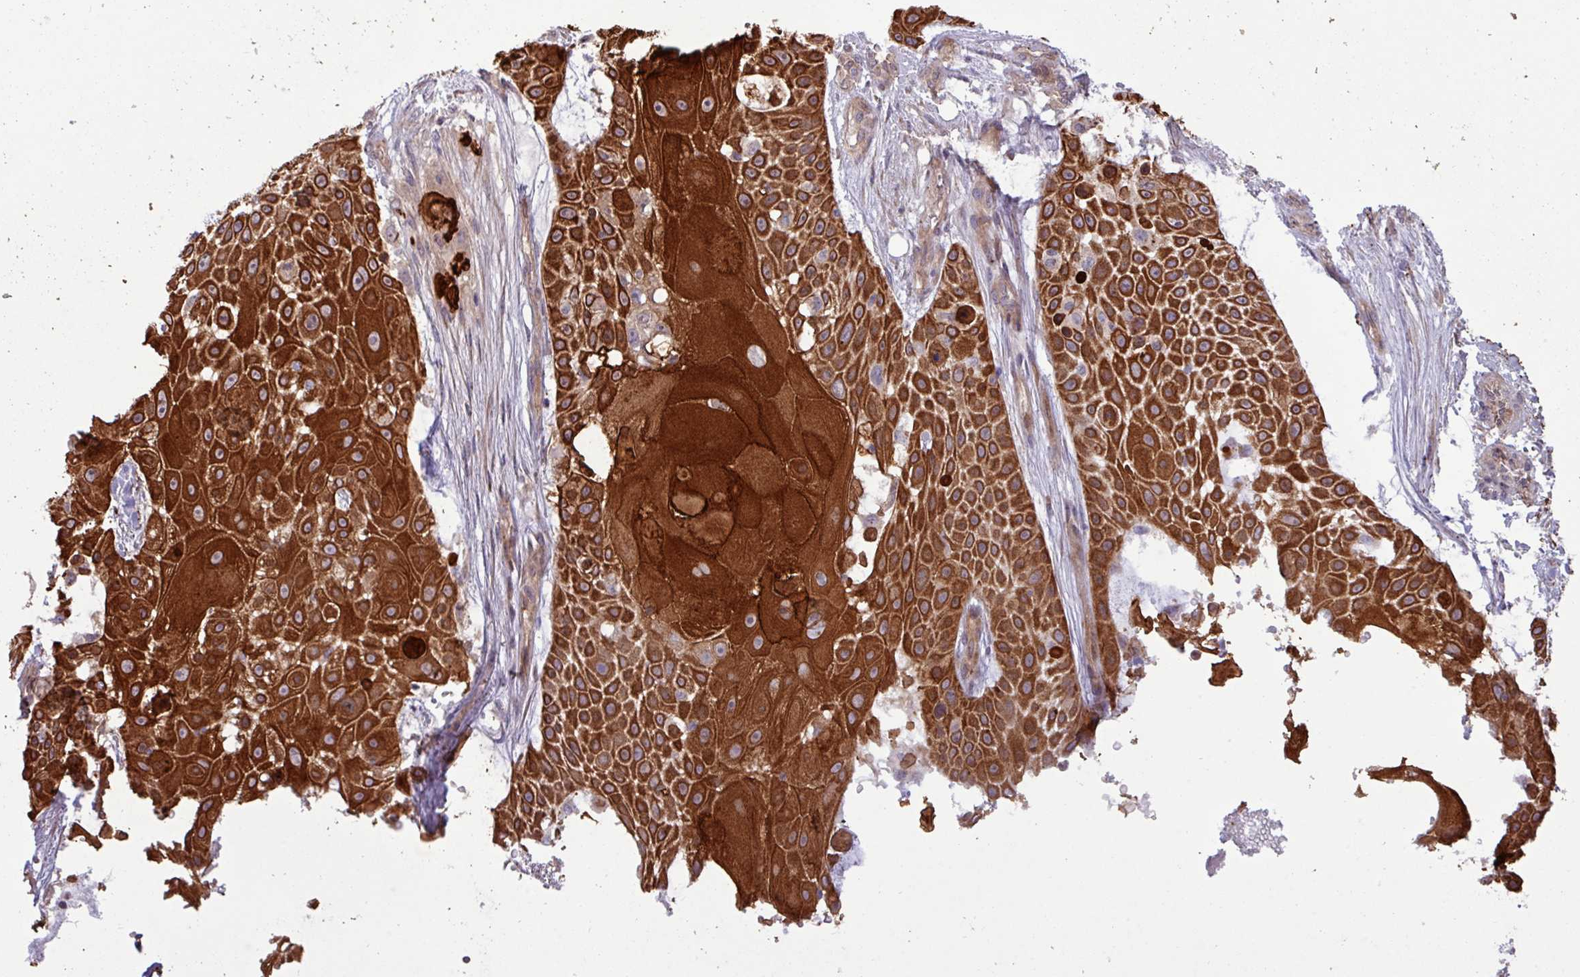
{"staining": {"intensity": "strong", "quantity": ">75%", "location": "cytoplasmic/membranous"}, "tissue": "skin cancer", "cell_type": "Tumor cells", "image_type": "cancer", "snomed": [{"axis": "morphology", "description": "Squamous cell carcinoma, NOS"}, {"axis": "topography", "description": "Skin"}], "caption": "This micrograph exhibits squamous cell carcinoma (skin) stained with IHC to label a protein in brown. The cytoplasmic/membranous of tumor cells show strong positivity for the protein. Nuclei are counter-stained blue.", "gene": "CNTRL", "patient": {"sex": "female", "age": 86}}